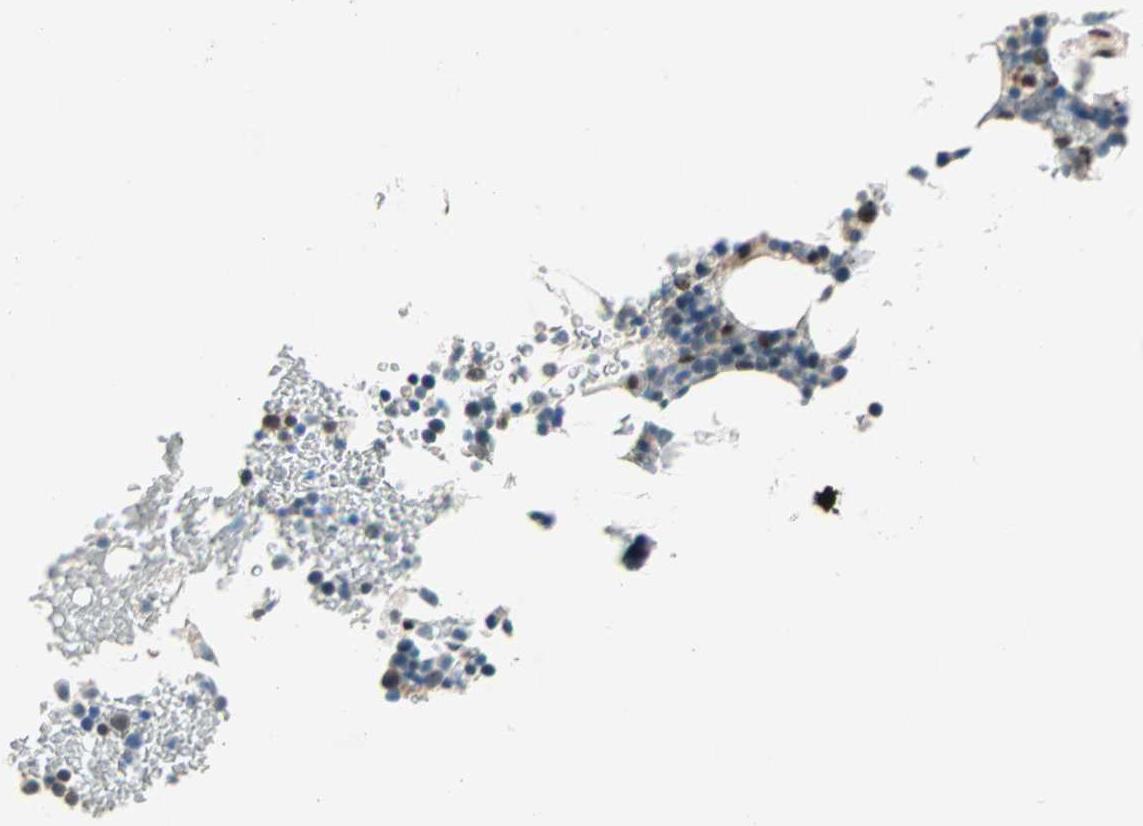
{"staining": {"intensity": "moderate", "quantity": "<25%", "location": "cytoplasmic/membranous,nuclear"}, "tissue": "bone marrow", "cell_type": "Hematopoietic cells", "image_type": "normal", "snomed": [{"axis": "morphology", "description": "Normal tissue, NOS"}, {"axis": "topography", "description": "Bone marrow"}], "caption": "Hematopoietic cells exhibit moderate cytoplasmic/membranous,nuclear staining in about <25% of cells in benign bone marrow.", "gene": "HECW1", "patient": {"sex": "female", "age": 73}}